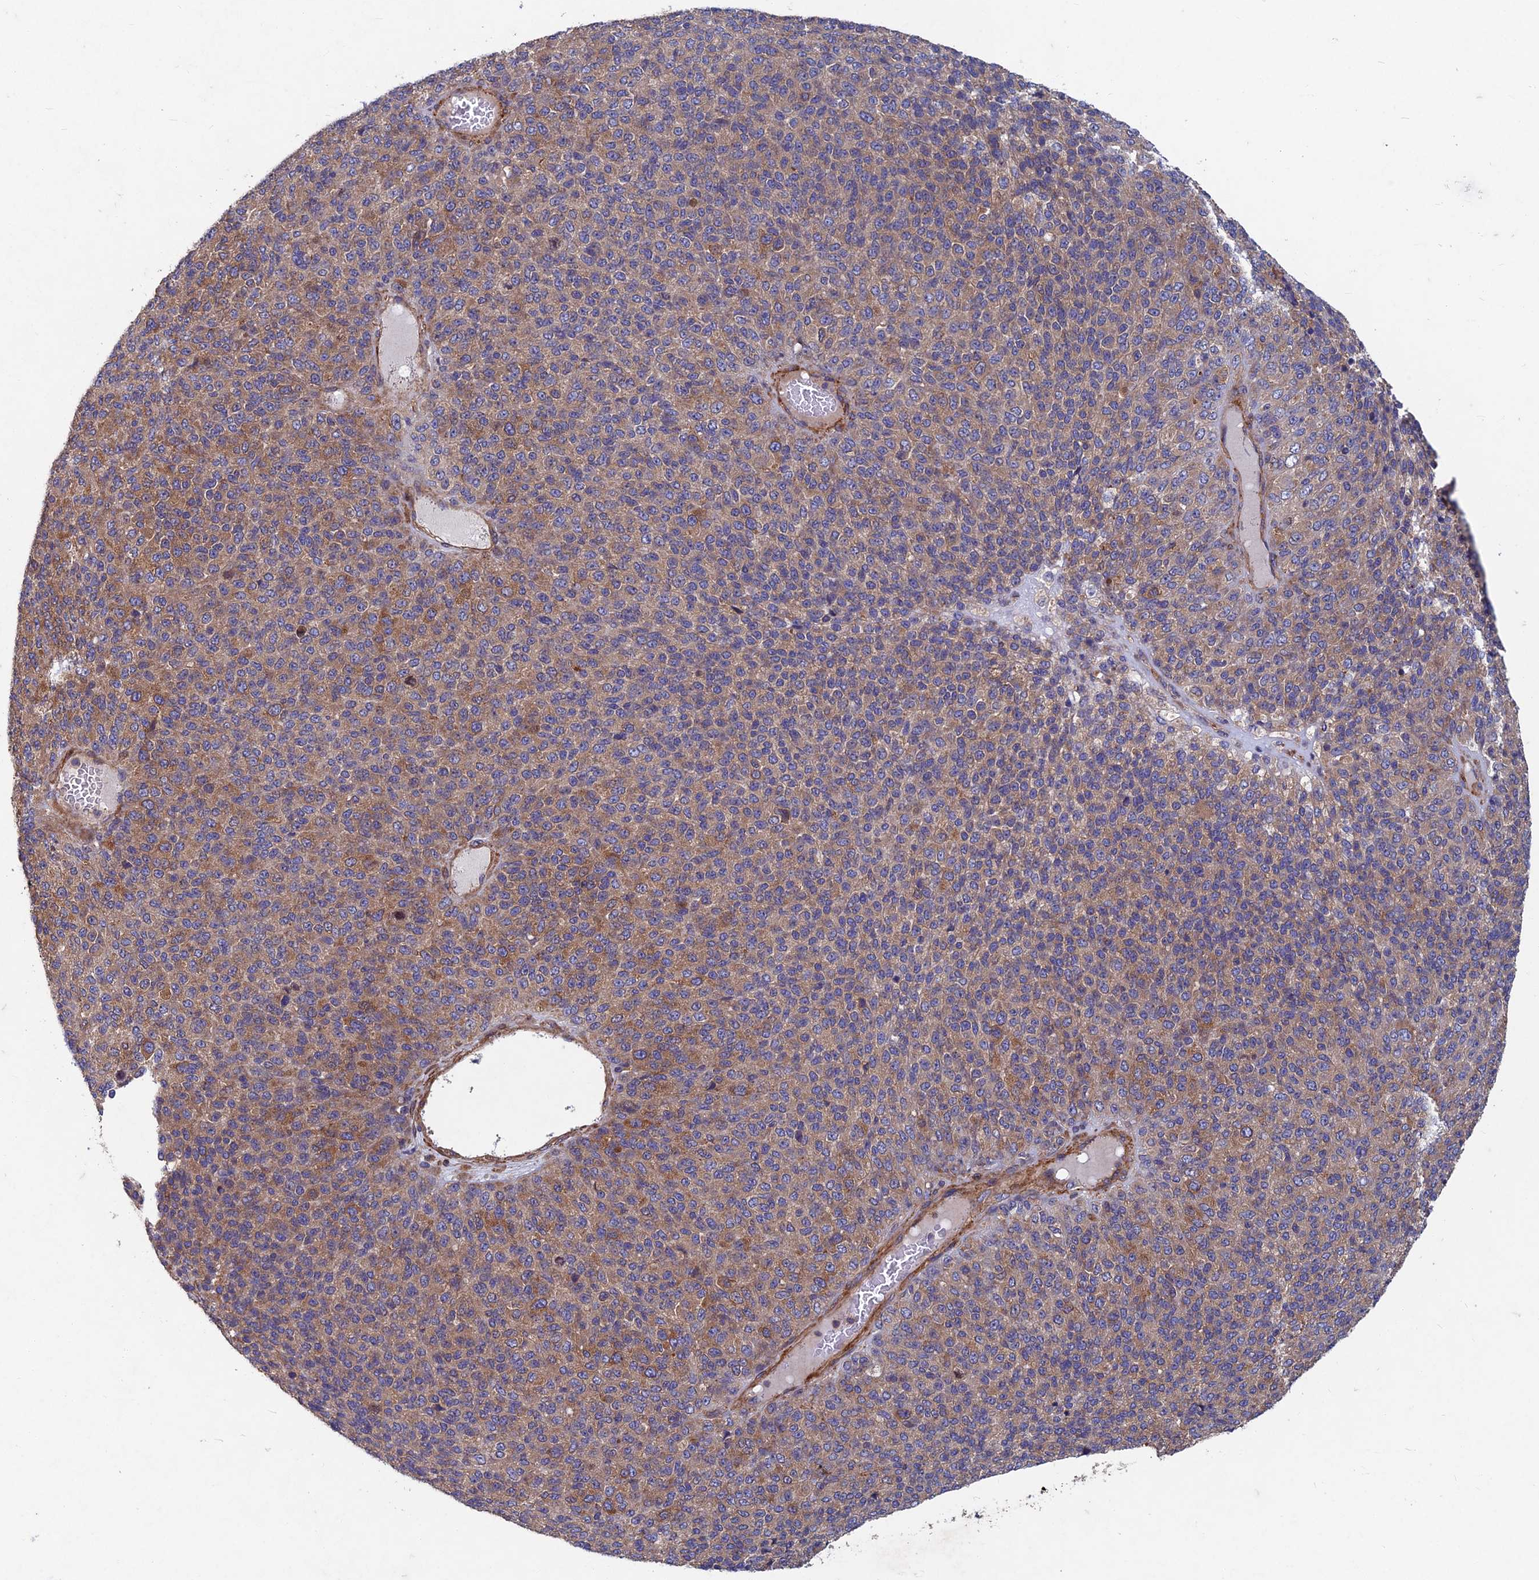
{"staining": {"intensity": "moderate", "quantity": ">75%", "location": "cytoplasmic/membranous"}, "tissue": "melanoma", "cell_type": "Tumor cells", "image_type": "cancer", "snomed": [{"axis": "morphology", "description": "Malignant melanoma, Metastatic site"}, {"axis": "topography", "description": "Brain"}], "caption": "DAB immunohistochemical staining of human malignant melanoma (metastatic site) shows moderate cytoplasmic/membranous protein positivity in approximately >75% of tumor cells.", "gene": "NCAPG", "patient": {"sex": "female", "age": 56}}